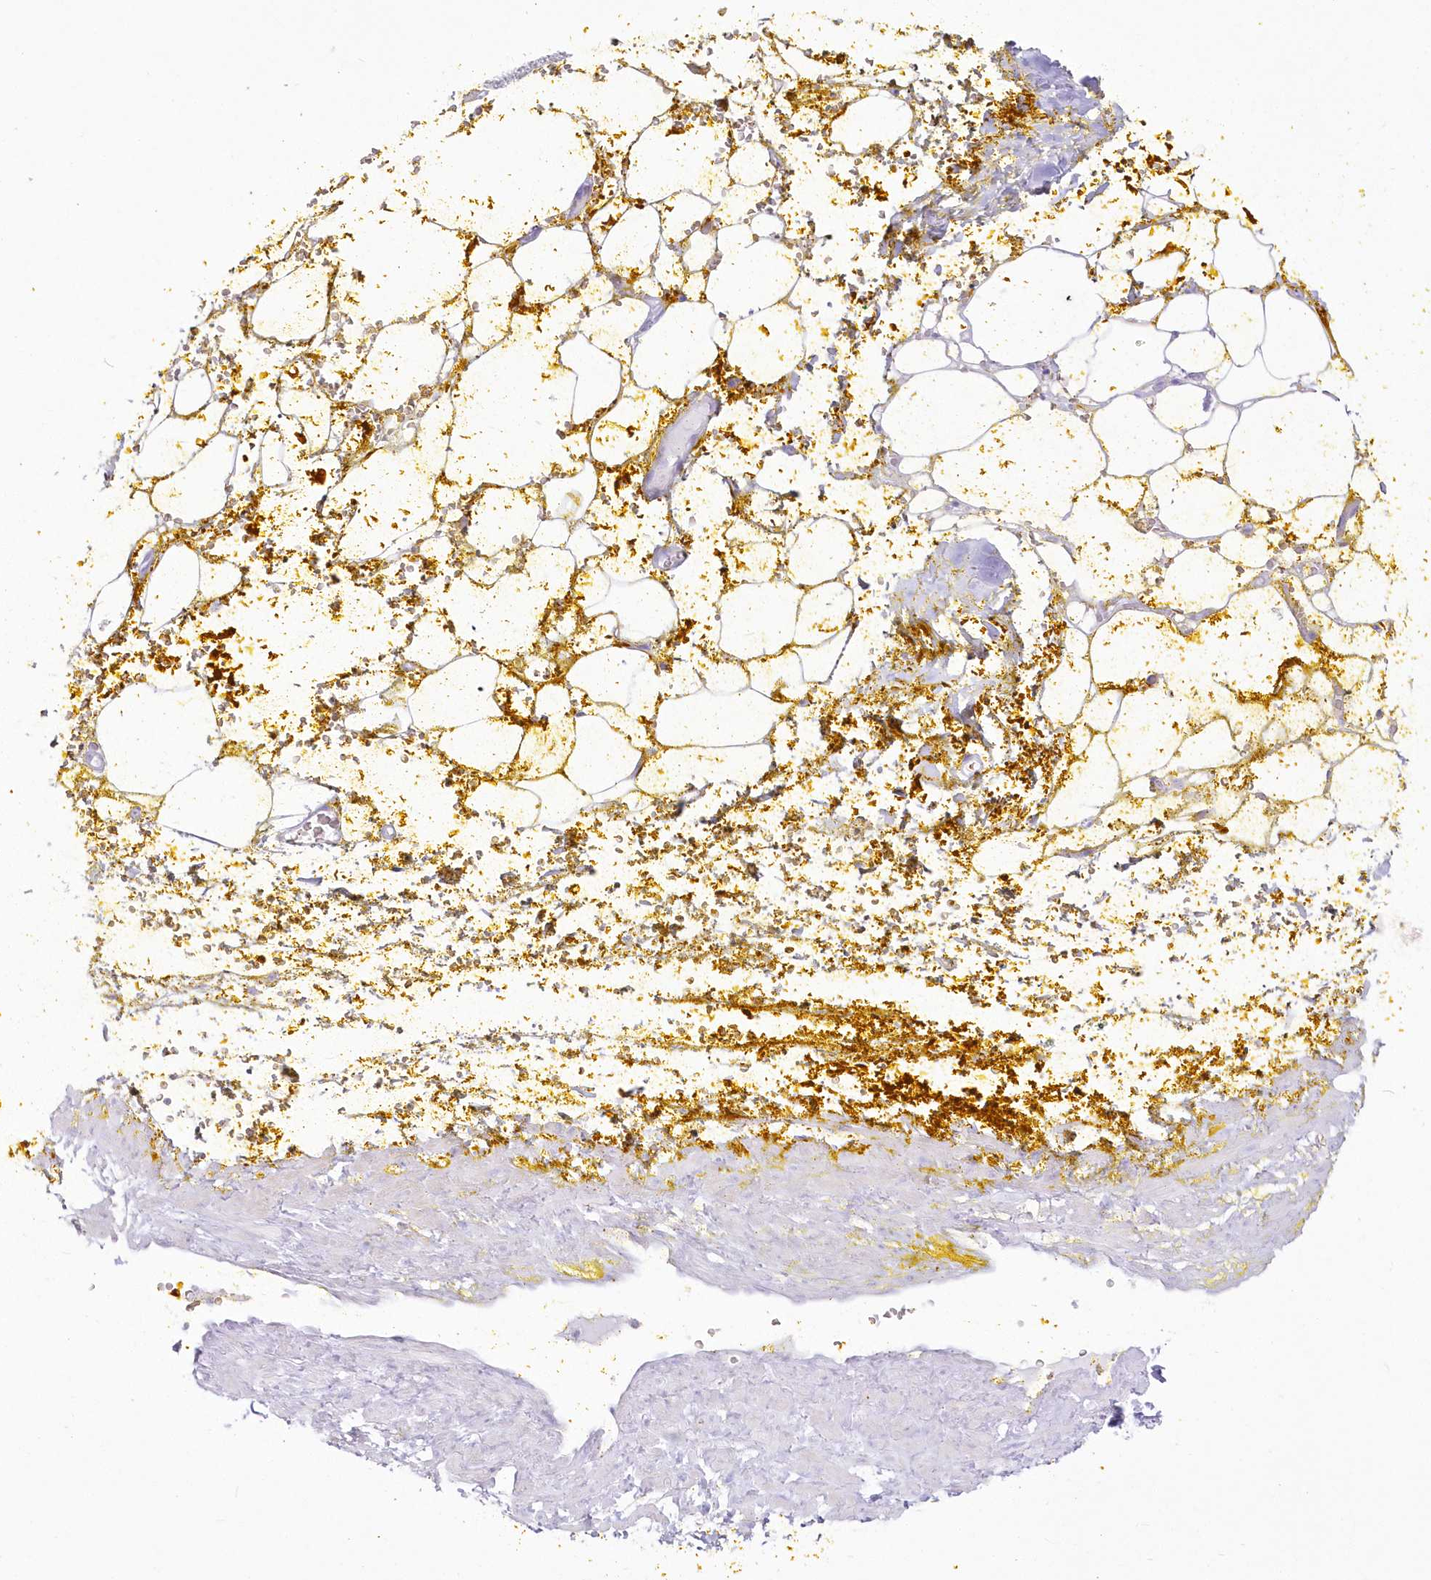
{"staining": {"intensity": "negative", "quantity": "none", "location": "none"}, "tissue": "adipose tissue", "cell_type": "Adipocytes", "image_type": "normal", "snomed": [{"axis": "morphology", "description": "Normal tissue, NOS"}, {"axis": "morphology", "description": "Adenocarcinoma, Low grade"}, {"axis": "topography", "description": "Prostate"}, {"axis": "topography", "description": "Peripheral nerve tissue"}], "caption": "High power microscopy histopathology image of an immunohistochemistry histopathology image of benign adipose tissue, revealing no significant expression in adipocytes. (DAB immunohistochemistry (IHC) visualized using brightfield microscopy, high magnification).", "gene": "ZNF843", "patient": {"sex": "male", "age": 63}}